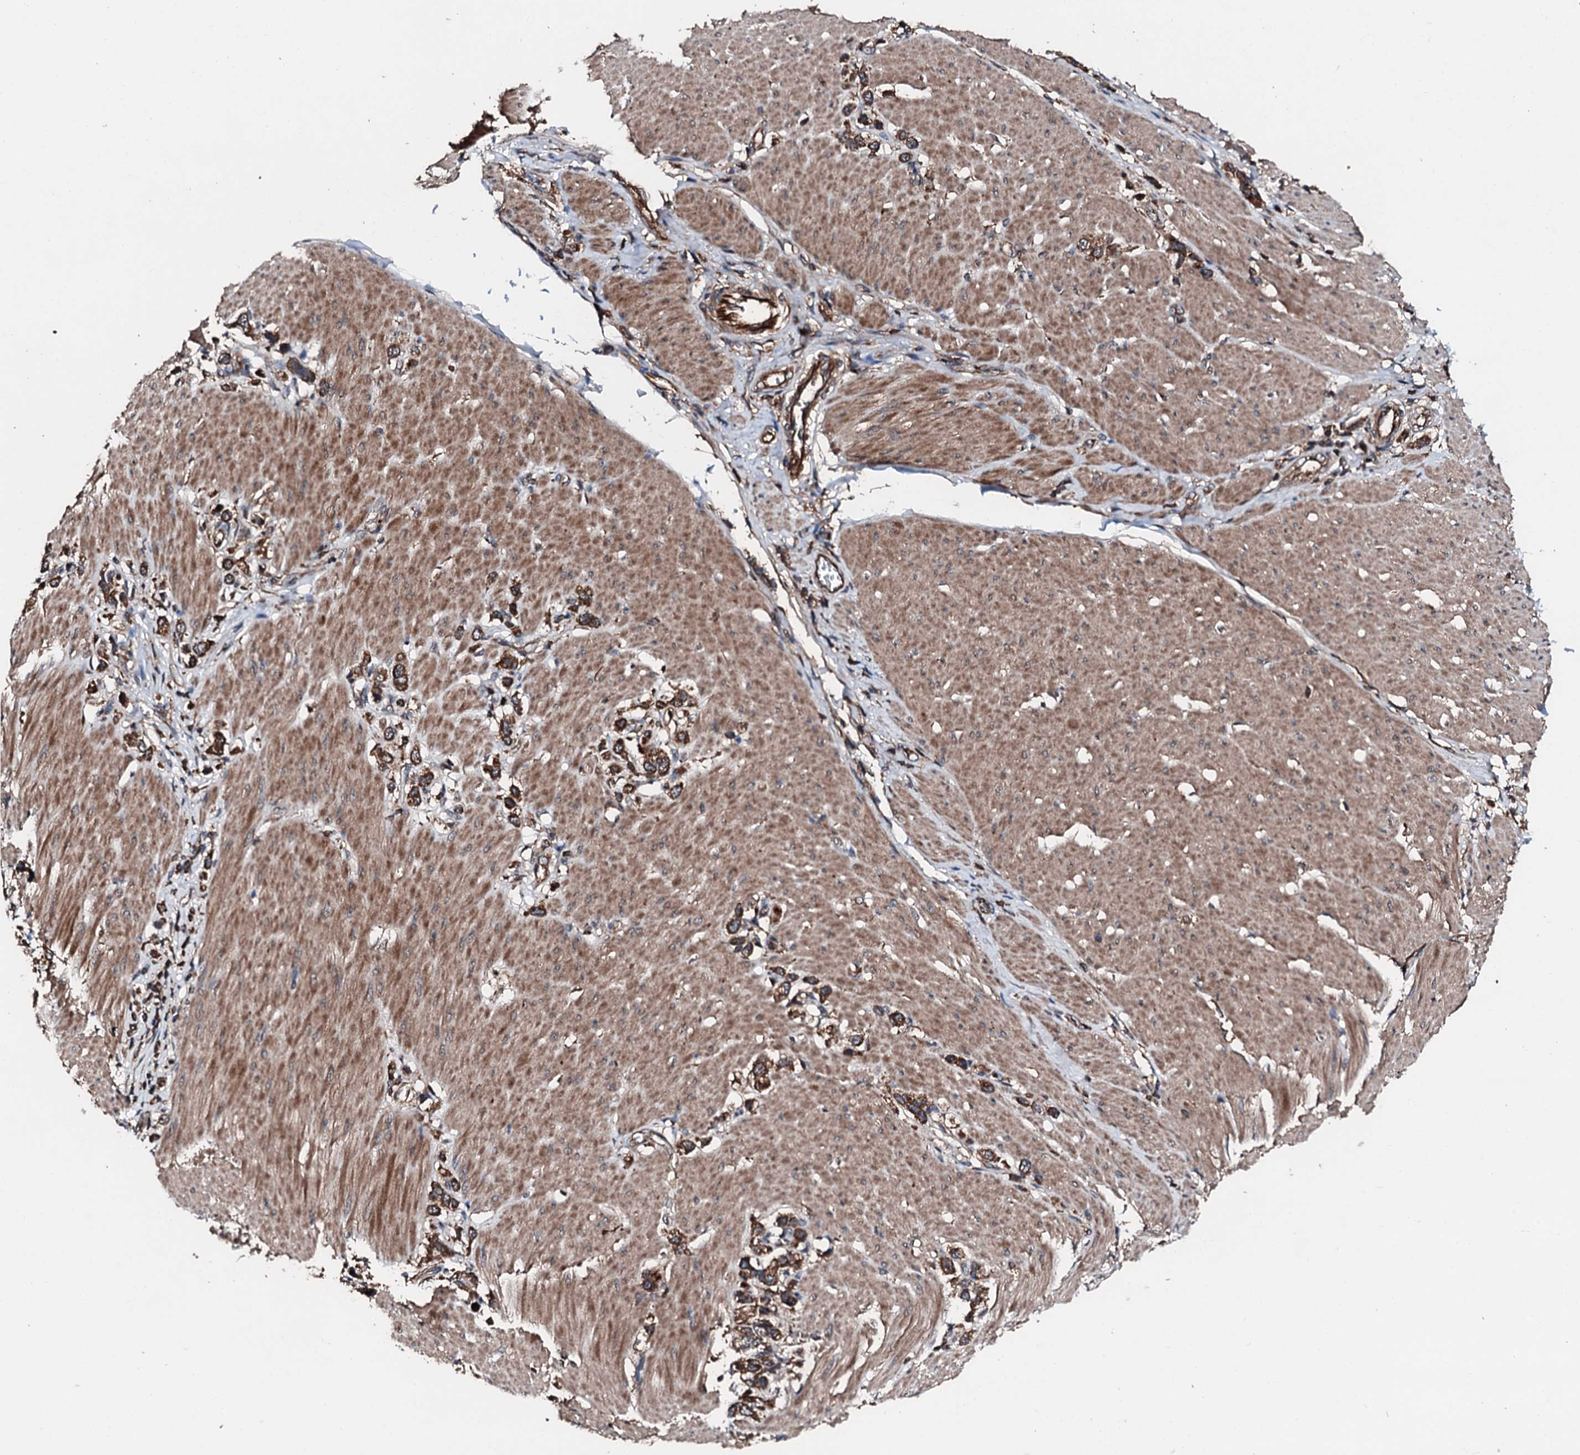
{"staining": {"intensity": "strong", "quantity": ">75%", "location": "cytoplasmic/membranous"}, "tissue": "stomach cancer", "cell_type": "Tumor cells", "image_type": "cancer", "snomed": [{"axis": "morphology", "description": "Normal tissue, NOS"}, {"axis": "morphology", "description": "Adenocarcinoma, NOS"}, {"axis": "topography", "description": "Stomach, upper"}, {"axis": "topography", "description": "Stomach"}], "caption": "This image shows stomach cancer stained with immunohistochemistry to label a protein in brown. The cytoplasmic/membranous of tumor cells show strong positivity for the protein. Nuclei are counter-stained blue.", "gene": "FGD4", "patient": {"sex": "female", "age": 65}}